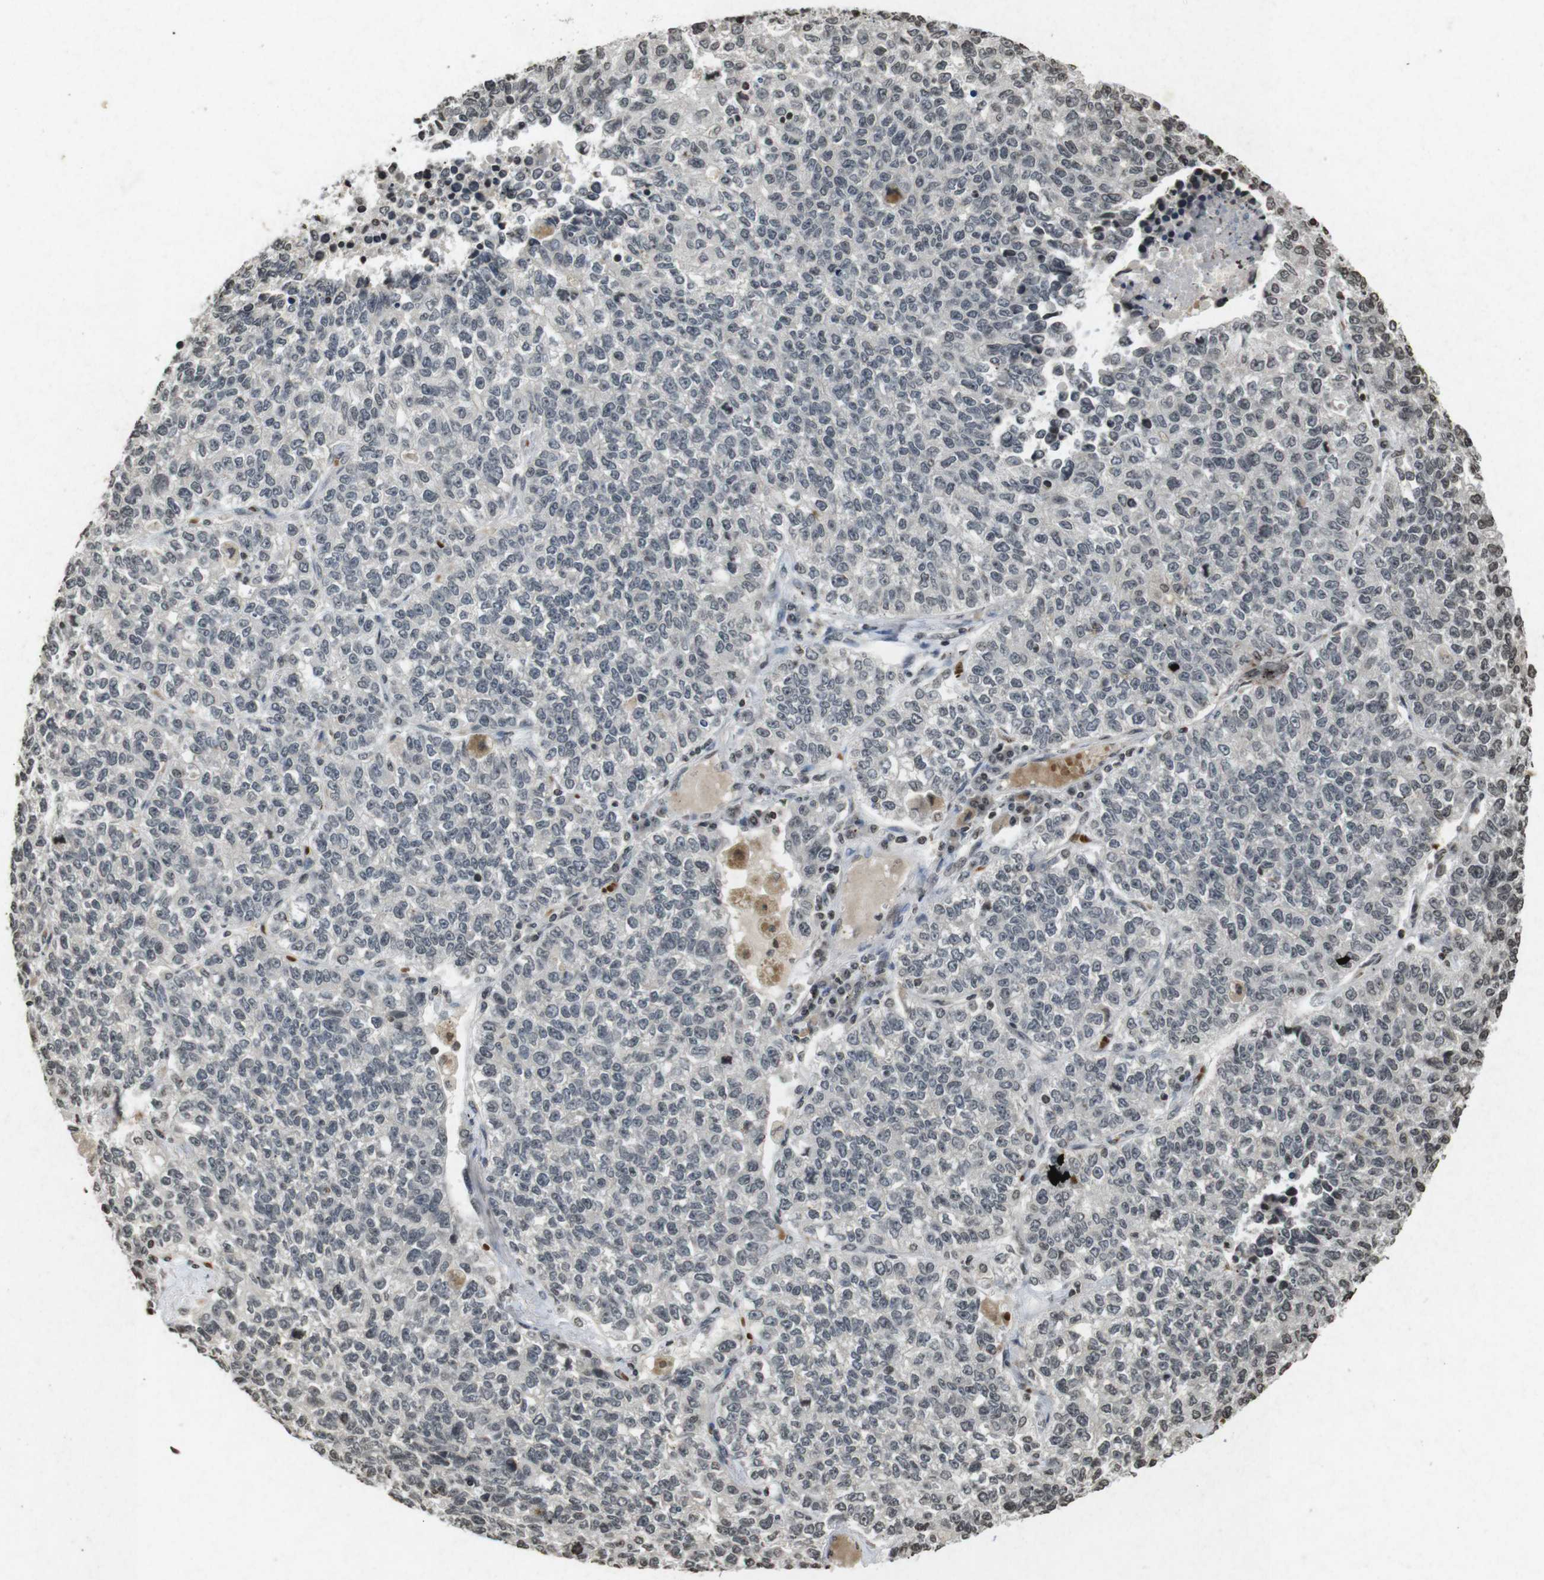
{"staining": {"intensity": "negative", "quantity": "none", "location": "none"}, "tissue": "lung cancer", "cell_type": "Tumor cells", "image_type": "cancer", "snomed": [{"axis": "morphology", "description": "Adenocarcinoma, NOS"}, {"axis": "topography", "description": "Lung"}], "caption": "IHC of human adenocarcinoma (lung) exhibits no positivity in tumor cells.", "gene": "FOXA3", "patient": {"sex": "male", "age": 49}}